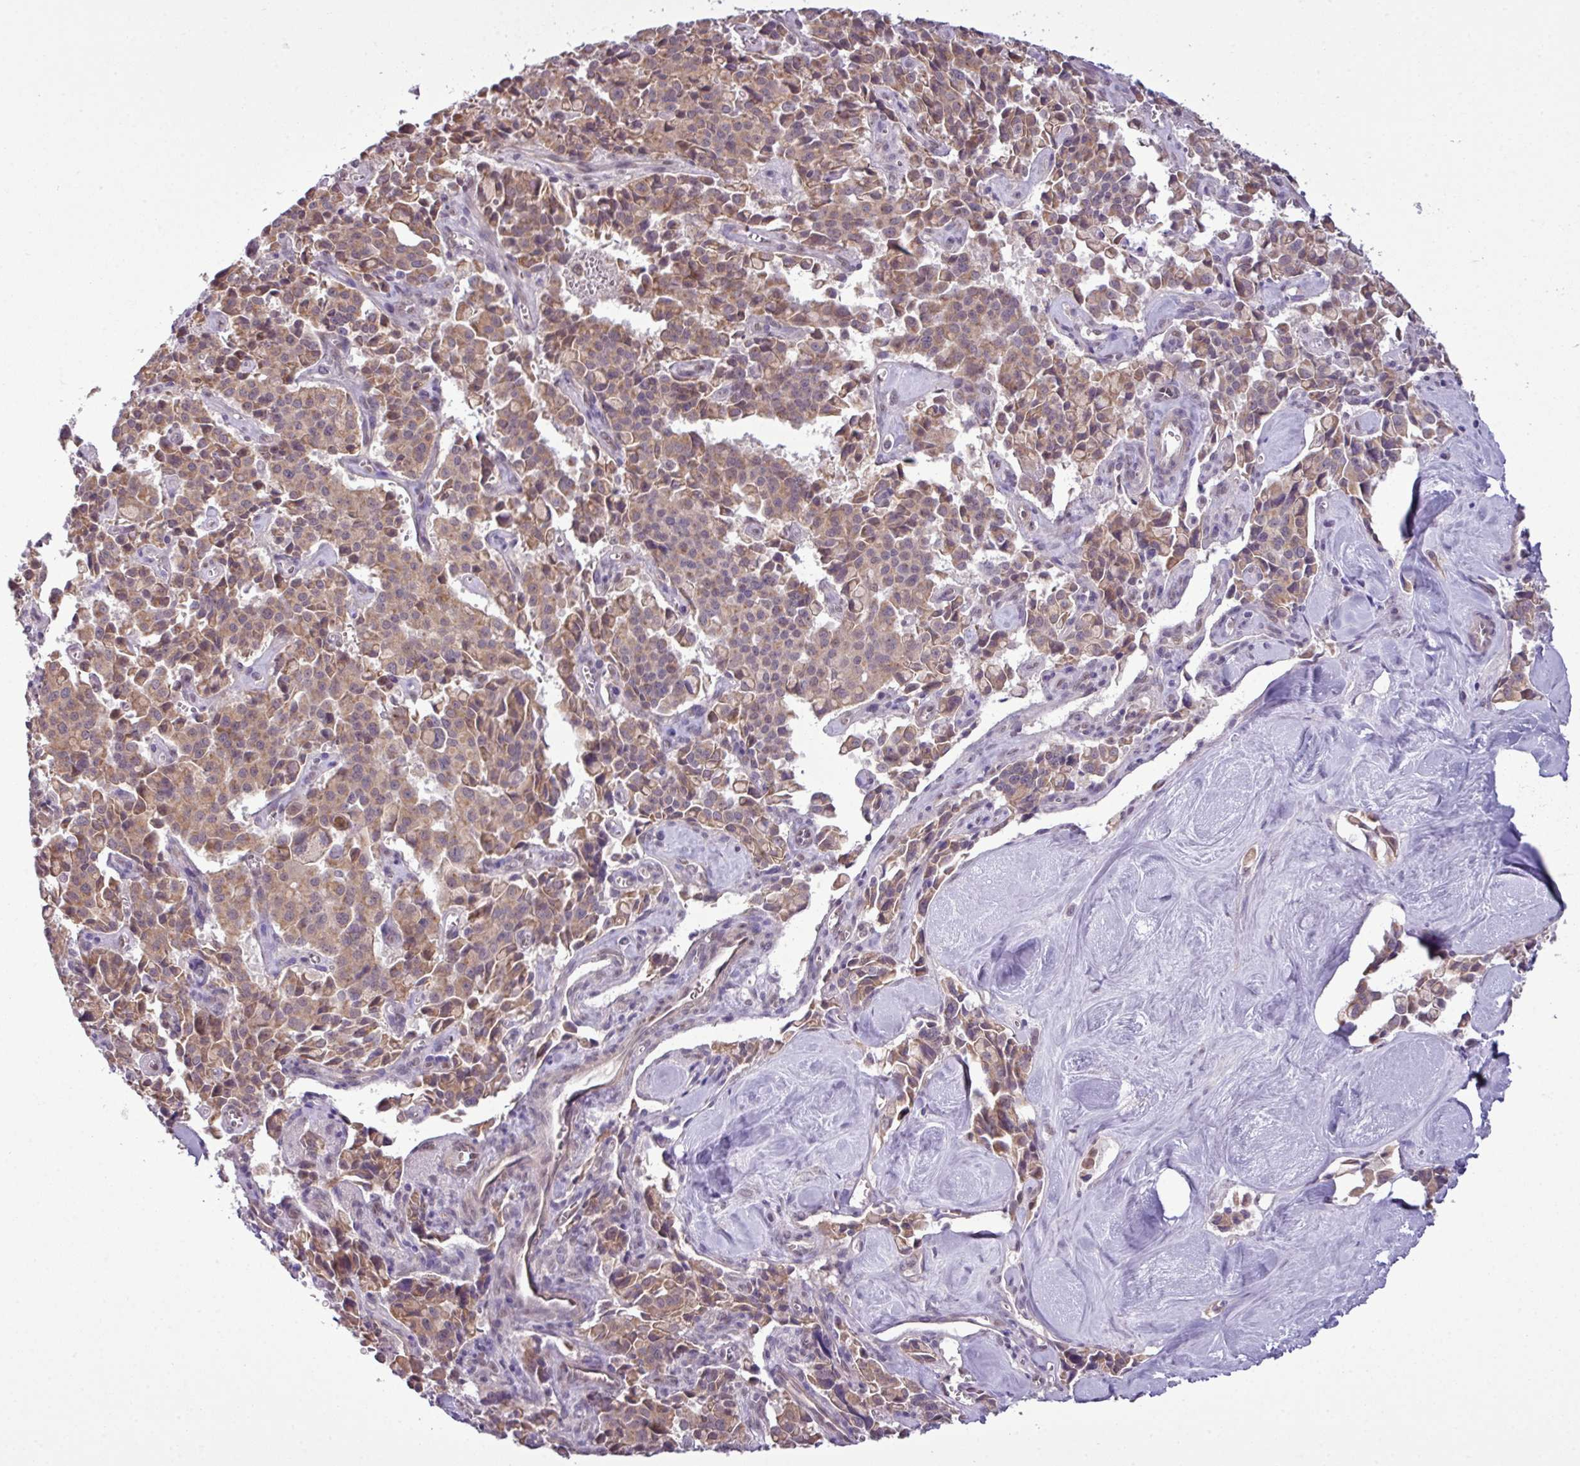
{"staining": {"intensity": "moderate", "quantity": ">75%", "location": "cytoplasmic/membranous"}, "tissue": "pancreatic cancer", "cell_type": "Tumor cells", "image_type": "cancer", "snomed": [{"axis": "morphology", "description": "Adenocarcinoma, NOS"}, {"axis": "topography", "description": "Pancreas"}], "caption": "A medium amount of moderate cytoplasmic/membranous expression is identified in approximately >75% of tumor cells in adenocarcinoma (pancreatic) tissue. The staining was performed using DAB to visualize the protein expression in brown, while the nuclei were stained in blue with hematoxylin (Magnification: 20x).", "gene": "ZNF217", "patient": {"sex": "male", "age": 65}}